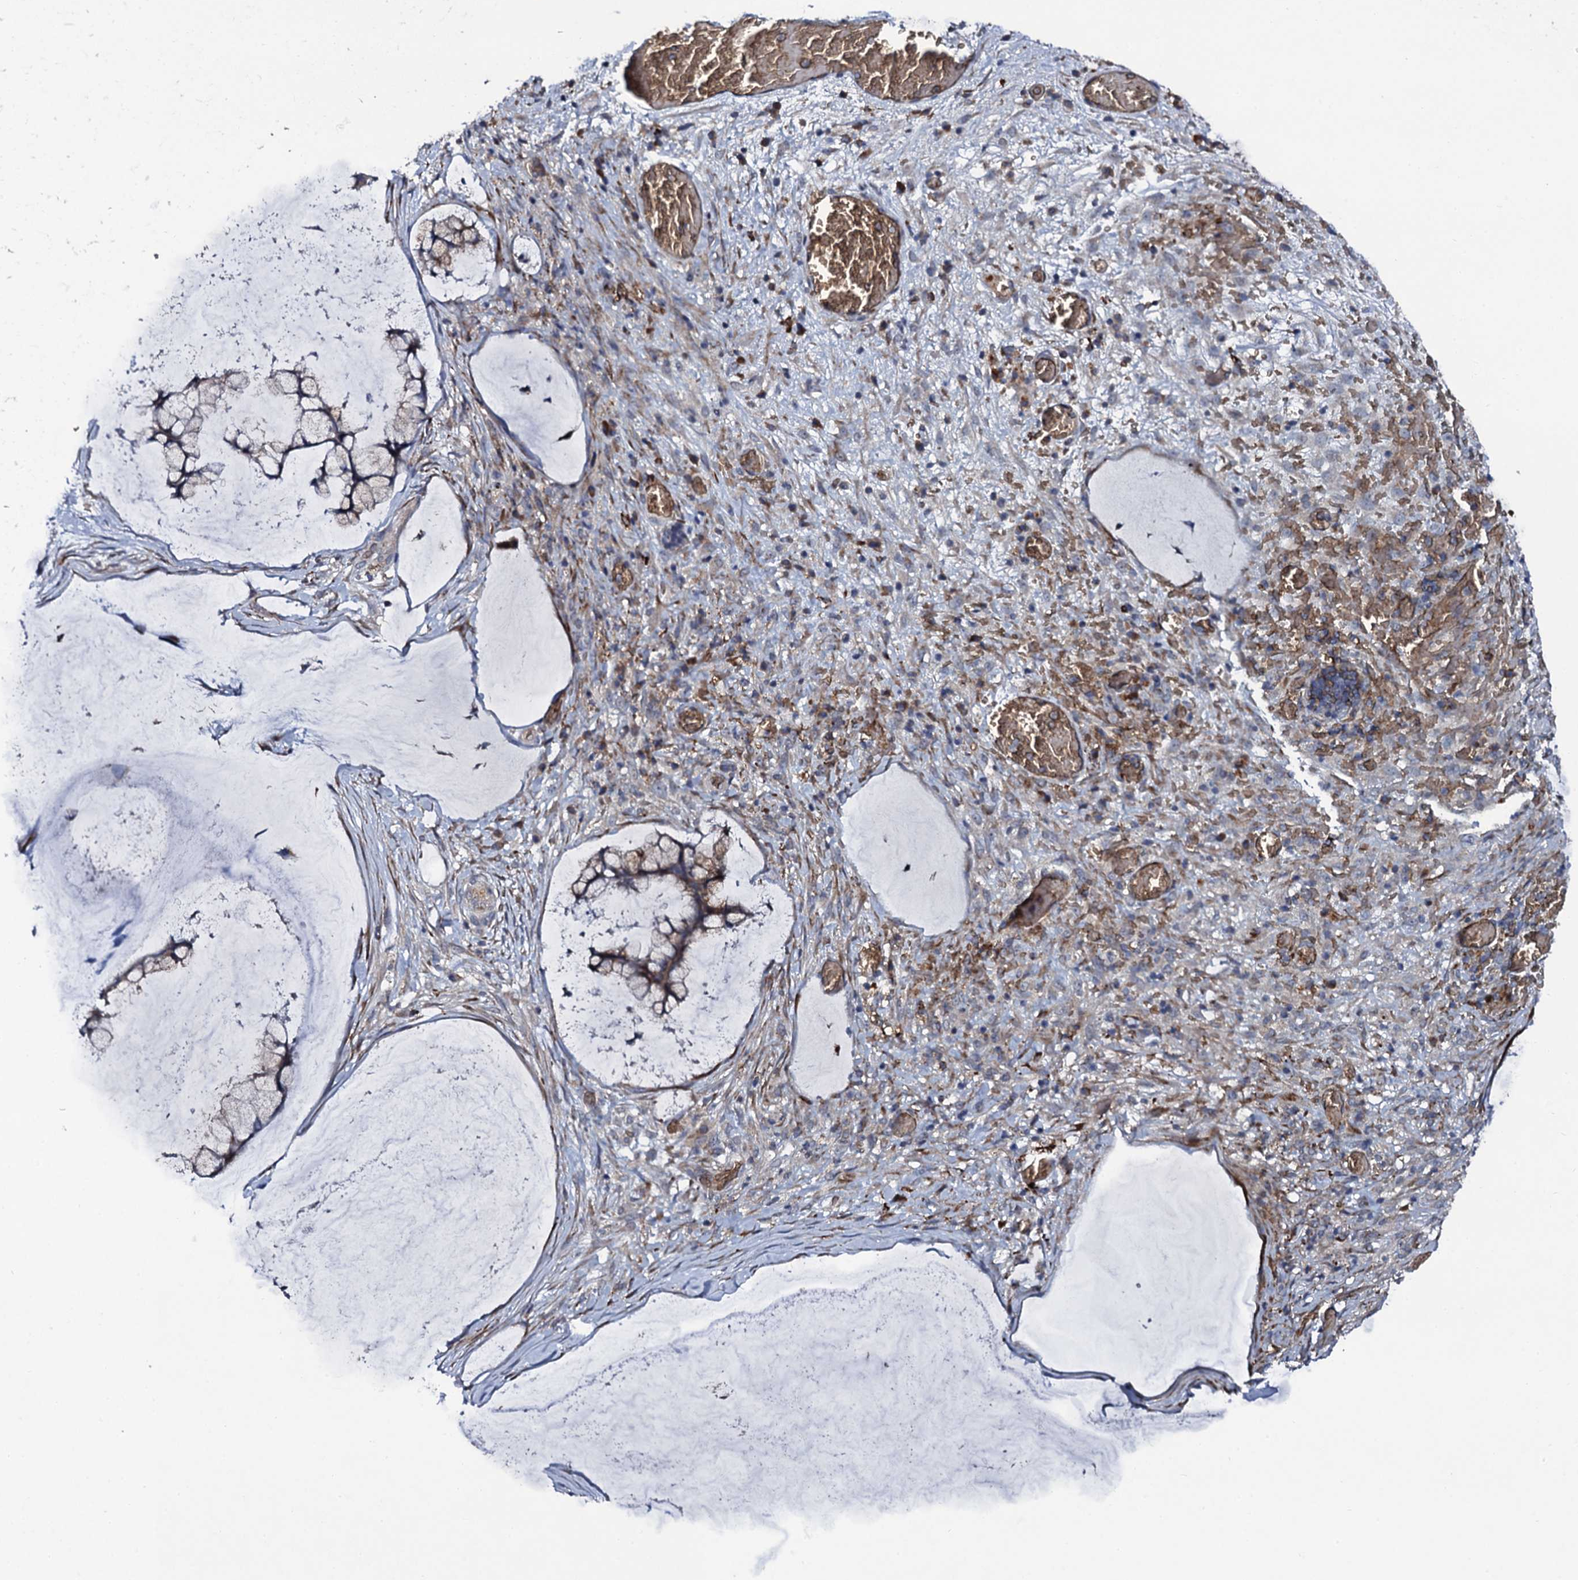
{"staining": {"intensity": "moderate", "quantity": "<25%", "location": "cytoplasmic/membranous"}, "tissue": "ovarian cancer", "cell_type": "Tumor cells", "image_type": "cancer", "snomed": [{"axis": "morphology", "description": "Cystadenocarcinoma, mucinous, NOS"}, {"axis": "topography", "description": "Ovary"}], "caption": "Moderate cytoplasmic/membranous expression for a protein is appreciated in about <25% of tumor cells of mucinous cystadenocarcinoma (ovarian) using IHC.", "gene": "LRRC28", "patient": {"sex": "female", "age": 42}}